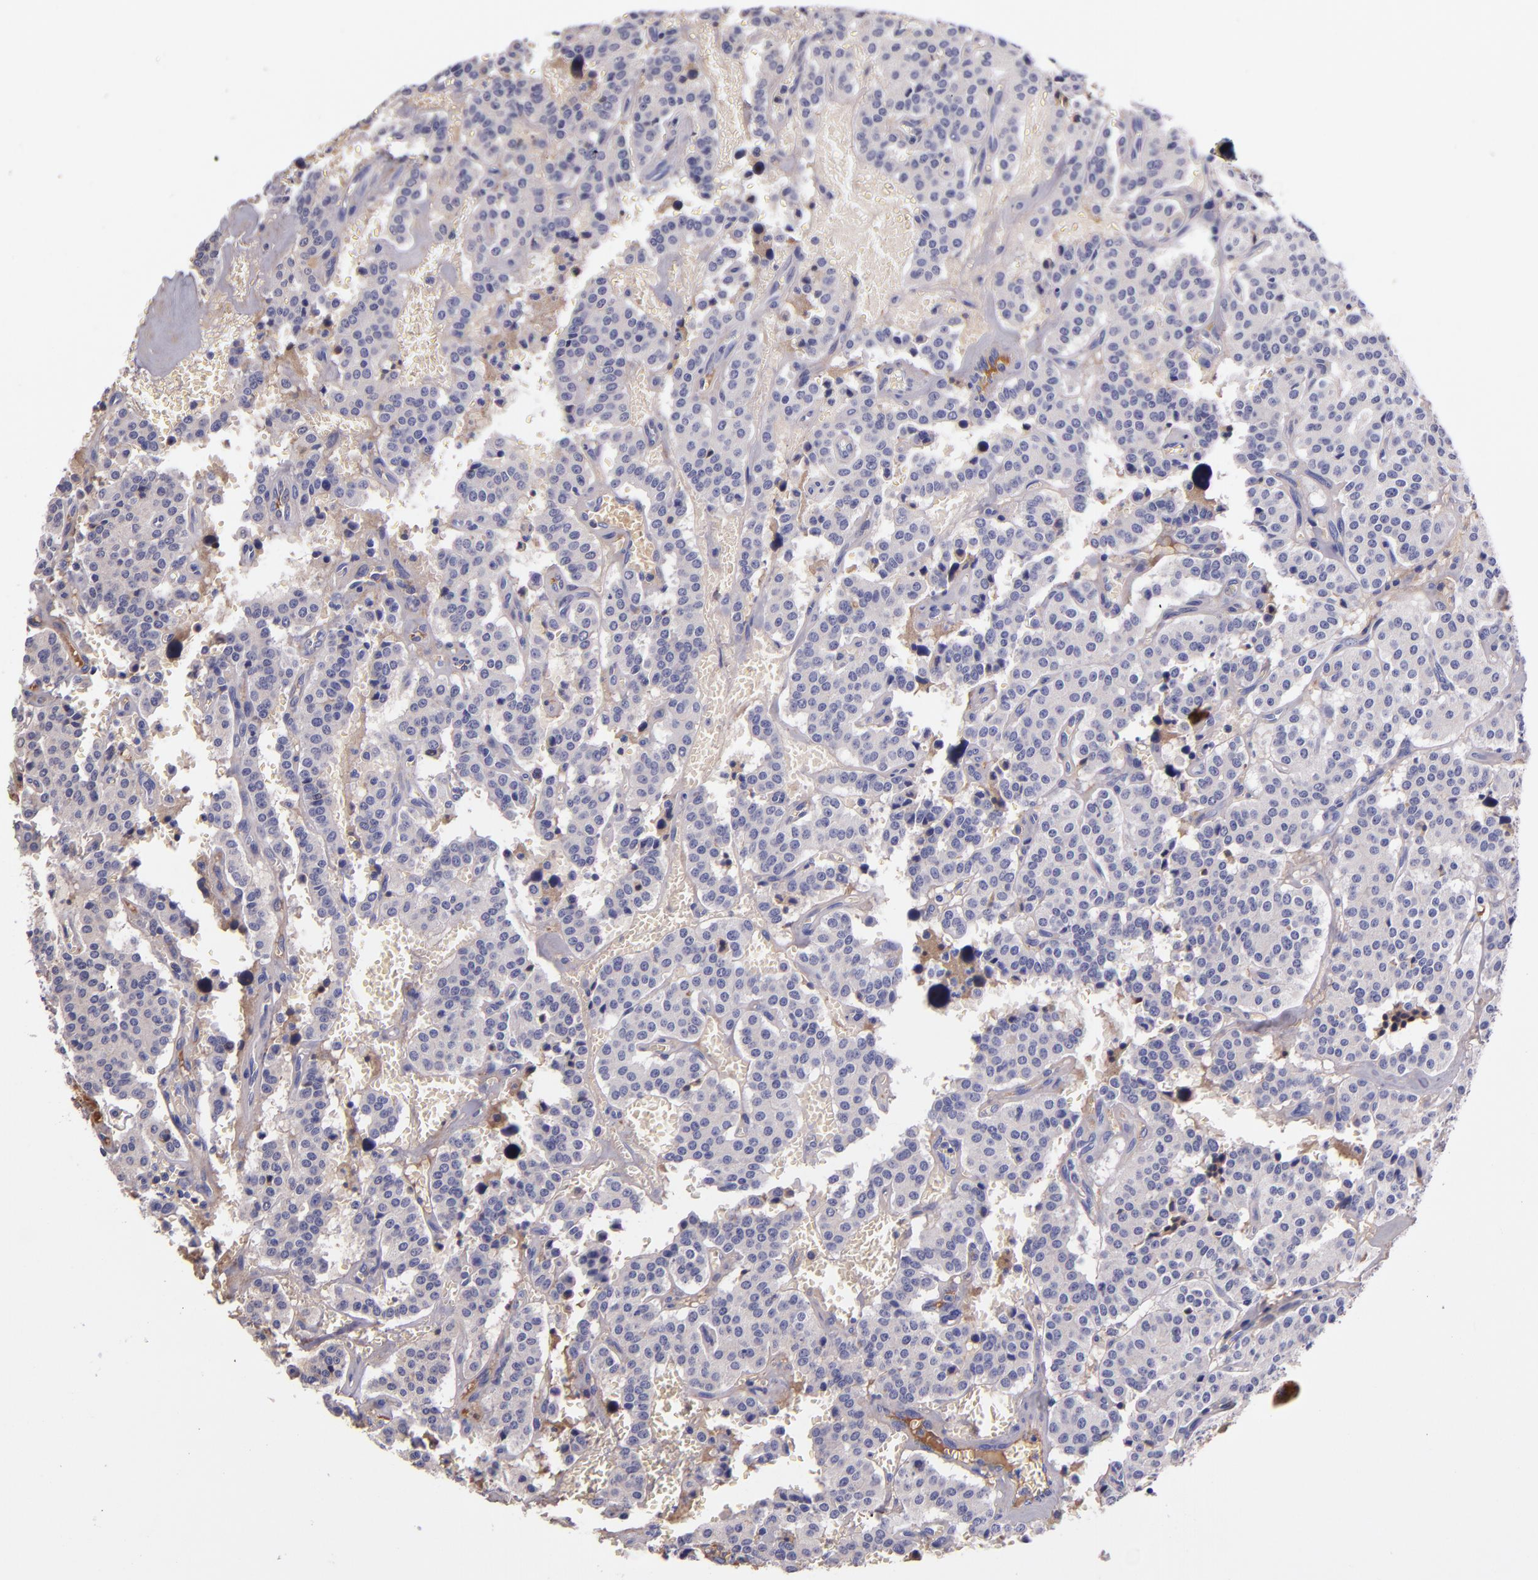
{"staining": {"intensity": "negative", "quantity": "none", "location": "none"}, "tissue": "carcinoid", "cell_type": "Tumor cells", "image_type": "cancer", "snomed": [{"axis": "morphology", "description": "Carcinoid, malignant, NOS"}, {"axis": "topography", "description": "Bronchus"}], "caption": "Immunohistochemical staining of carcinoid (malignant) exhibits no significant staining in tumor cells.", "gene": "KNG1", "patient": {"sex": "male", "age": 55}}